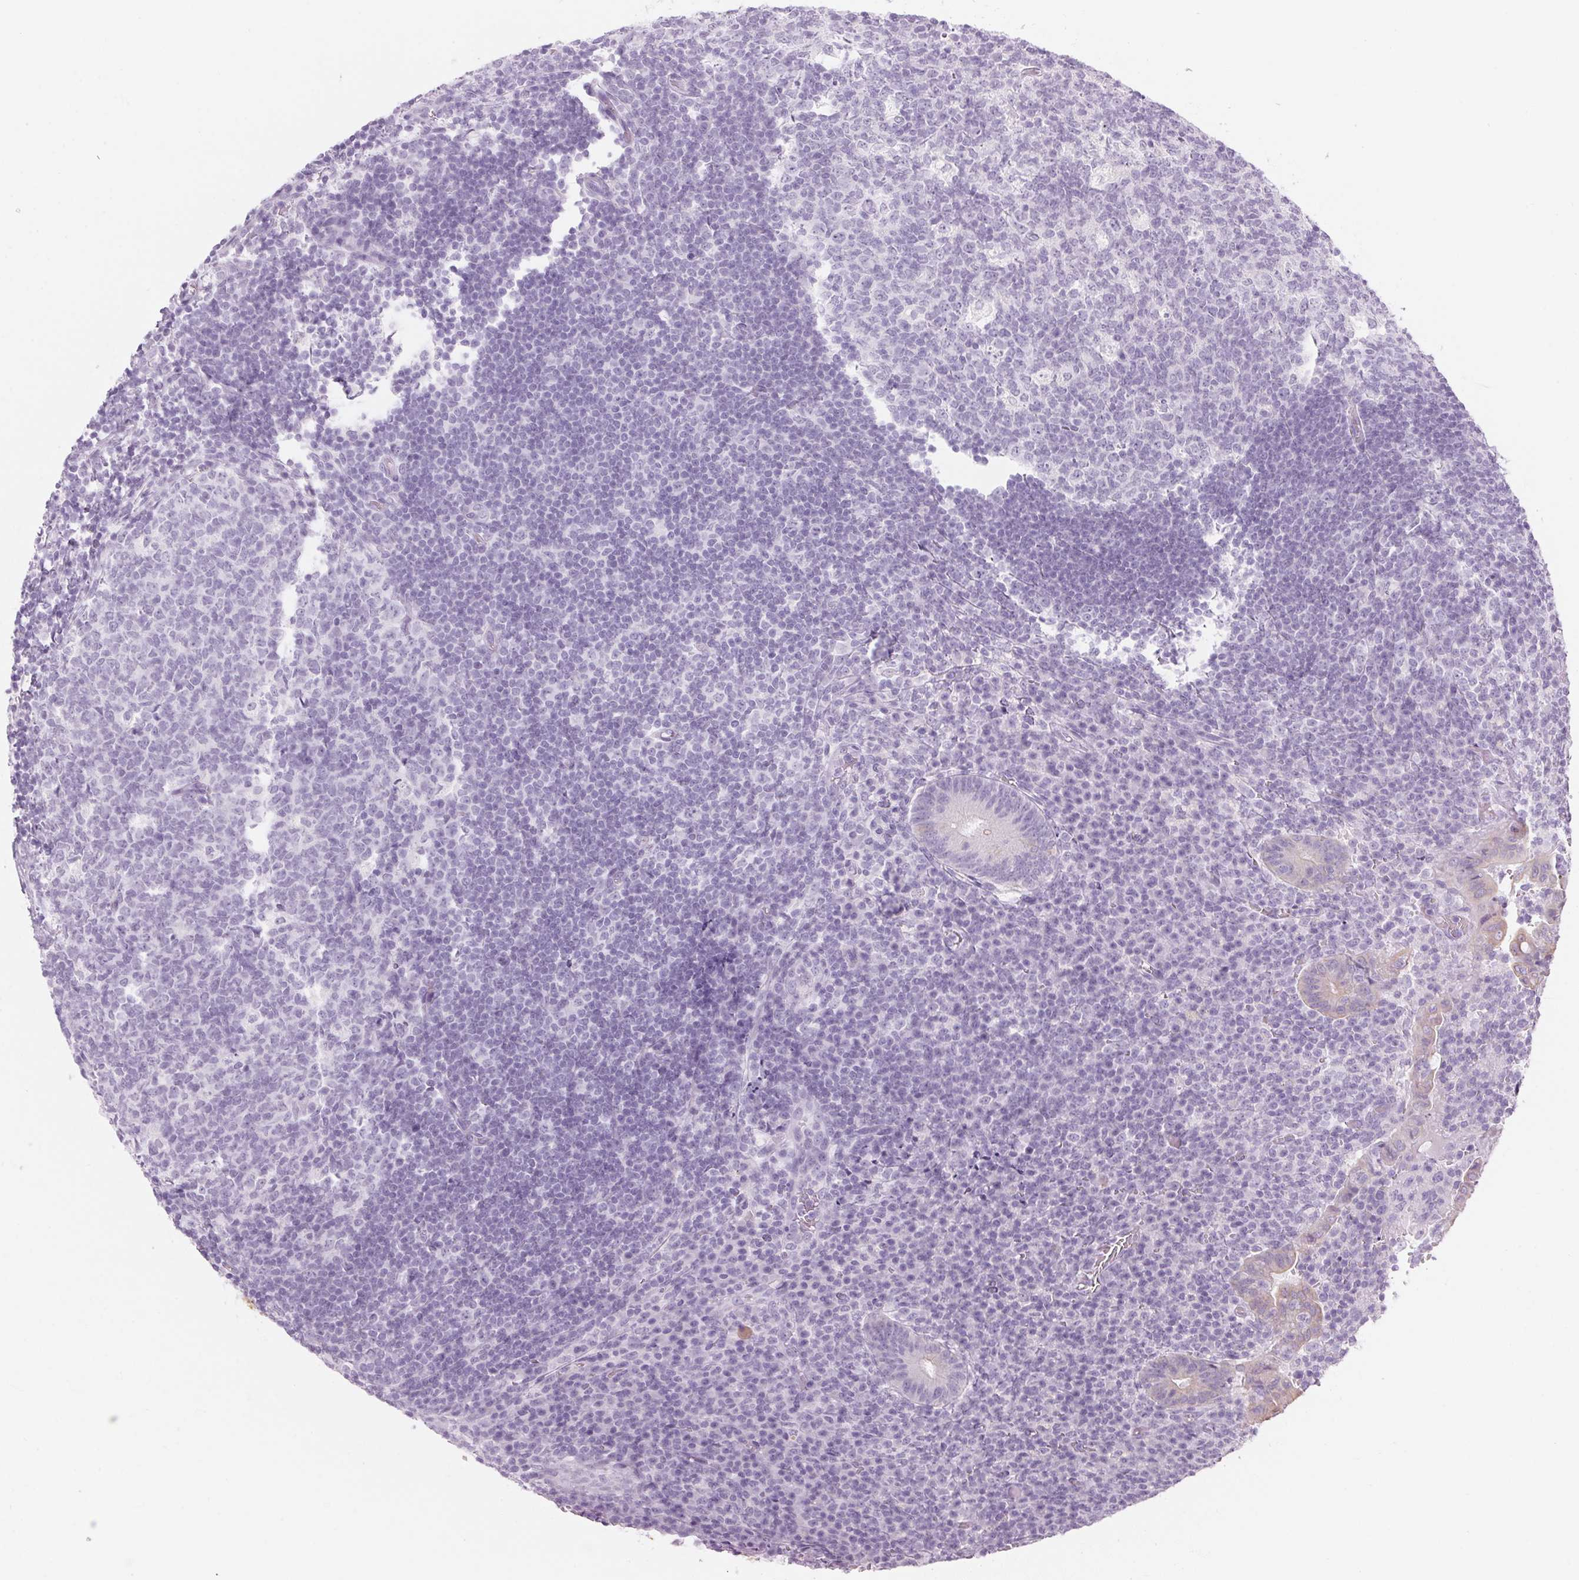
{"staining": {"intensity": "negative", "quantity": "none", "location": "none"}, "tissue": "appendix", "cell_type": "Glandular cells", "image_type": "normal", "snomed": [{"axis": "morphology", "description": "Normal tissue, NOS"}, {"axis": "topography", "description": "Appendix"}], "caption": "Immunohistochemistry of normal appendix shows no staining in glandular cells. (DAB immunohistochemistry visualized using brightfield microscopy, high magnification).", "gene": "RPTN", "patient": {"sex": "male", "age": 18}}